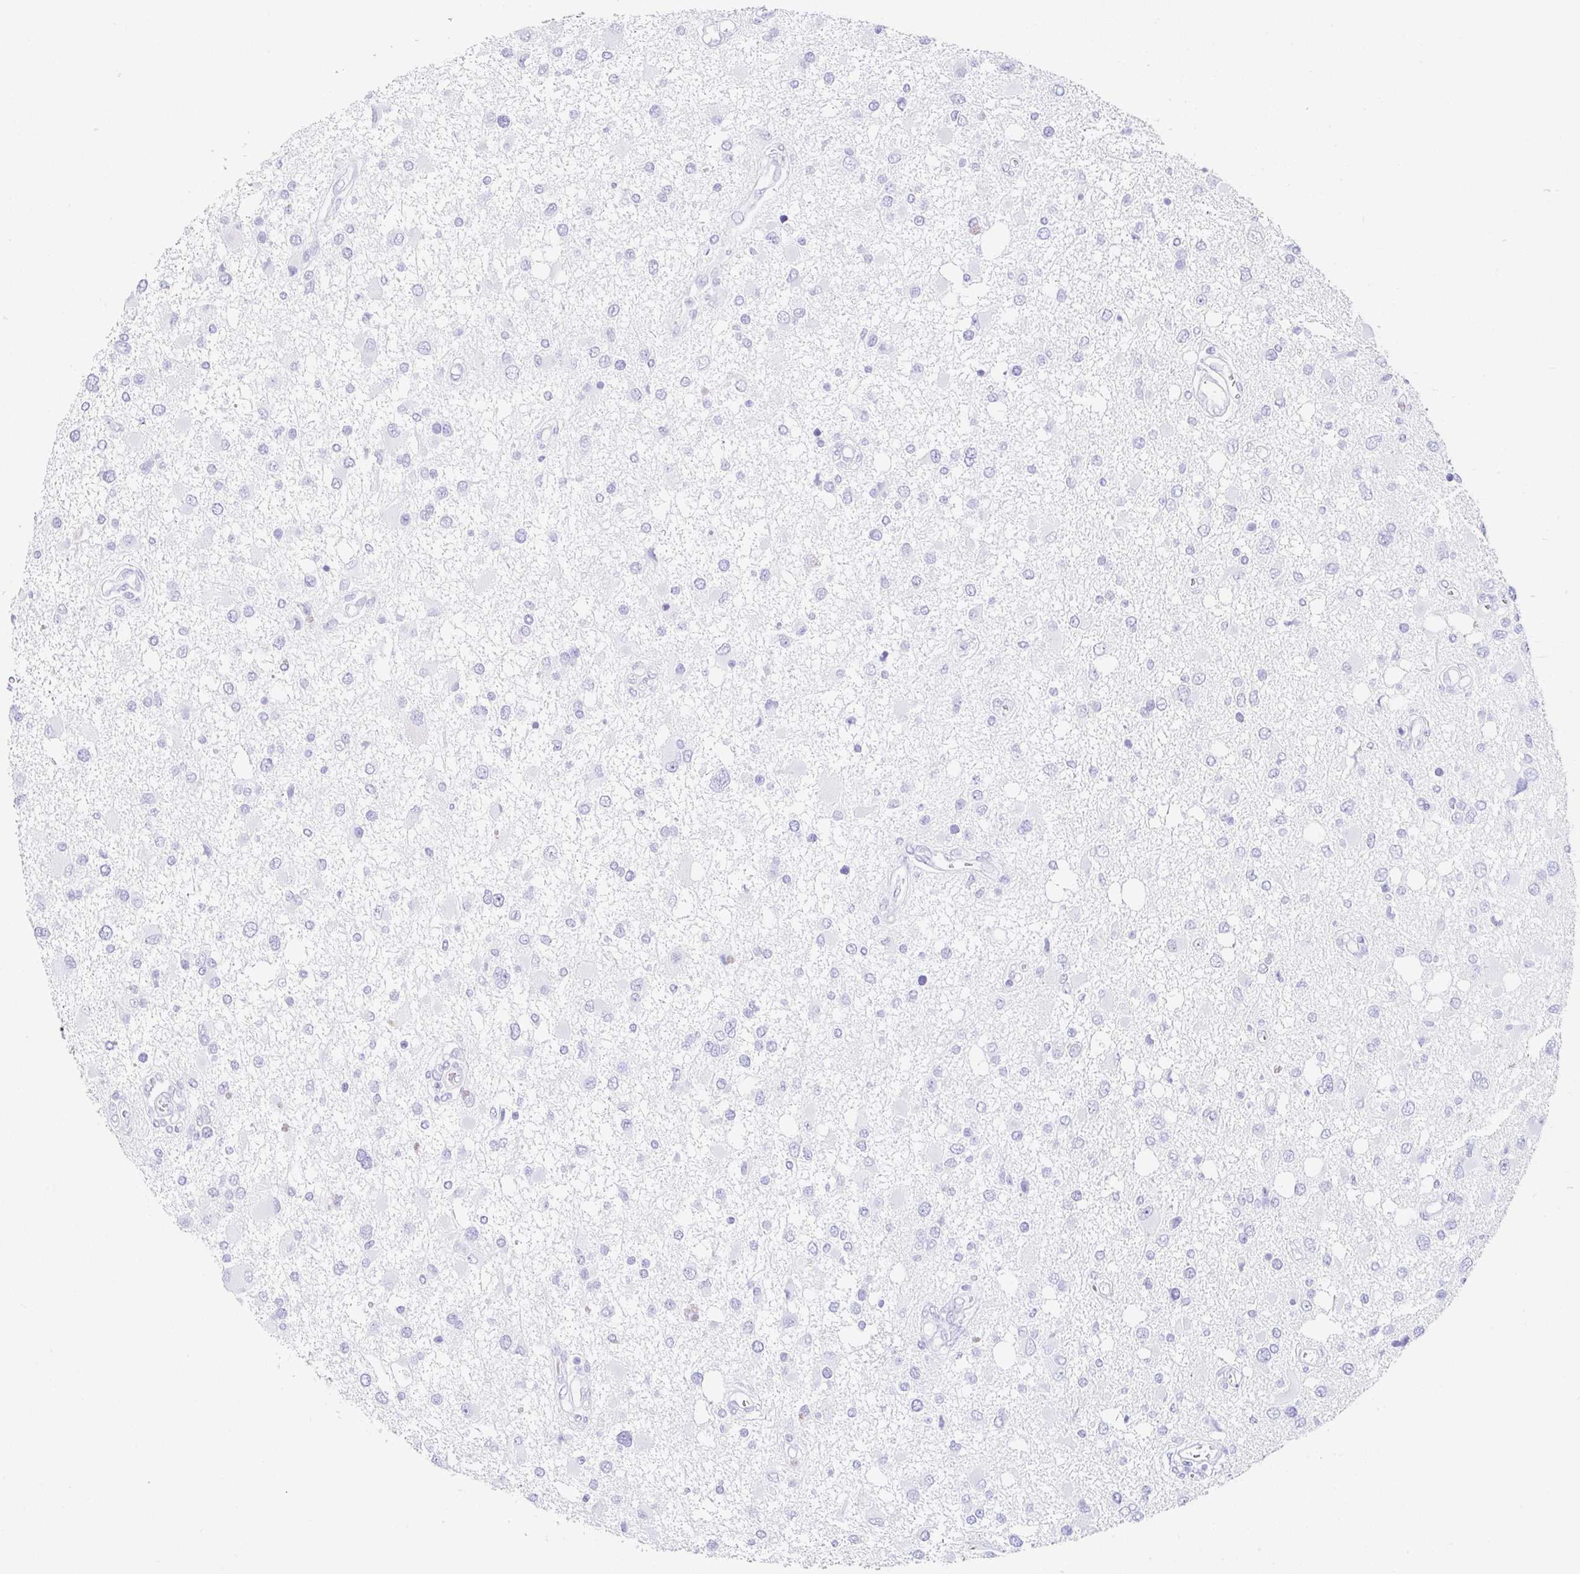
{"staining": {"intensity": "negative", "quantity": "none", "location": "none"}, "tissue": "glioma", "cell_type": "Tumor cells", "image_type": "cancer", "snomed": [{"axis": "morphology", "description": "Glioma, malignant, High grade"}, {"axis": "topography", "description": "Brain"}], "caption": "Tumor cells are negative for brown protein staining in malignant glioma (high-grade).", "gene": "CLDND2", "patient": {"sex": "male", "age": 53}}